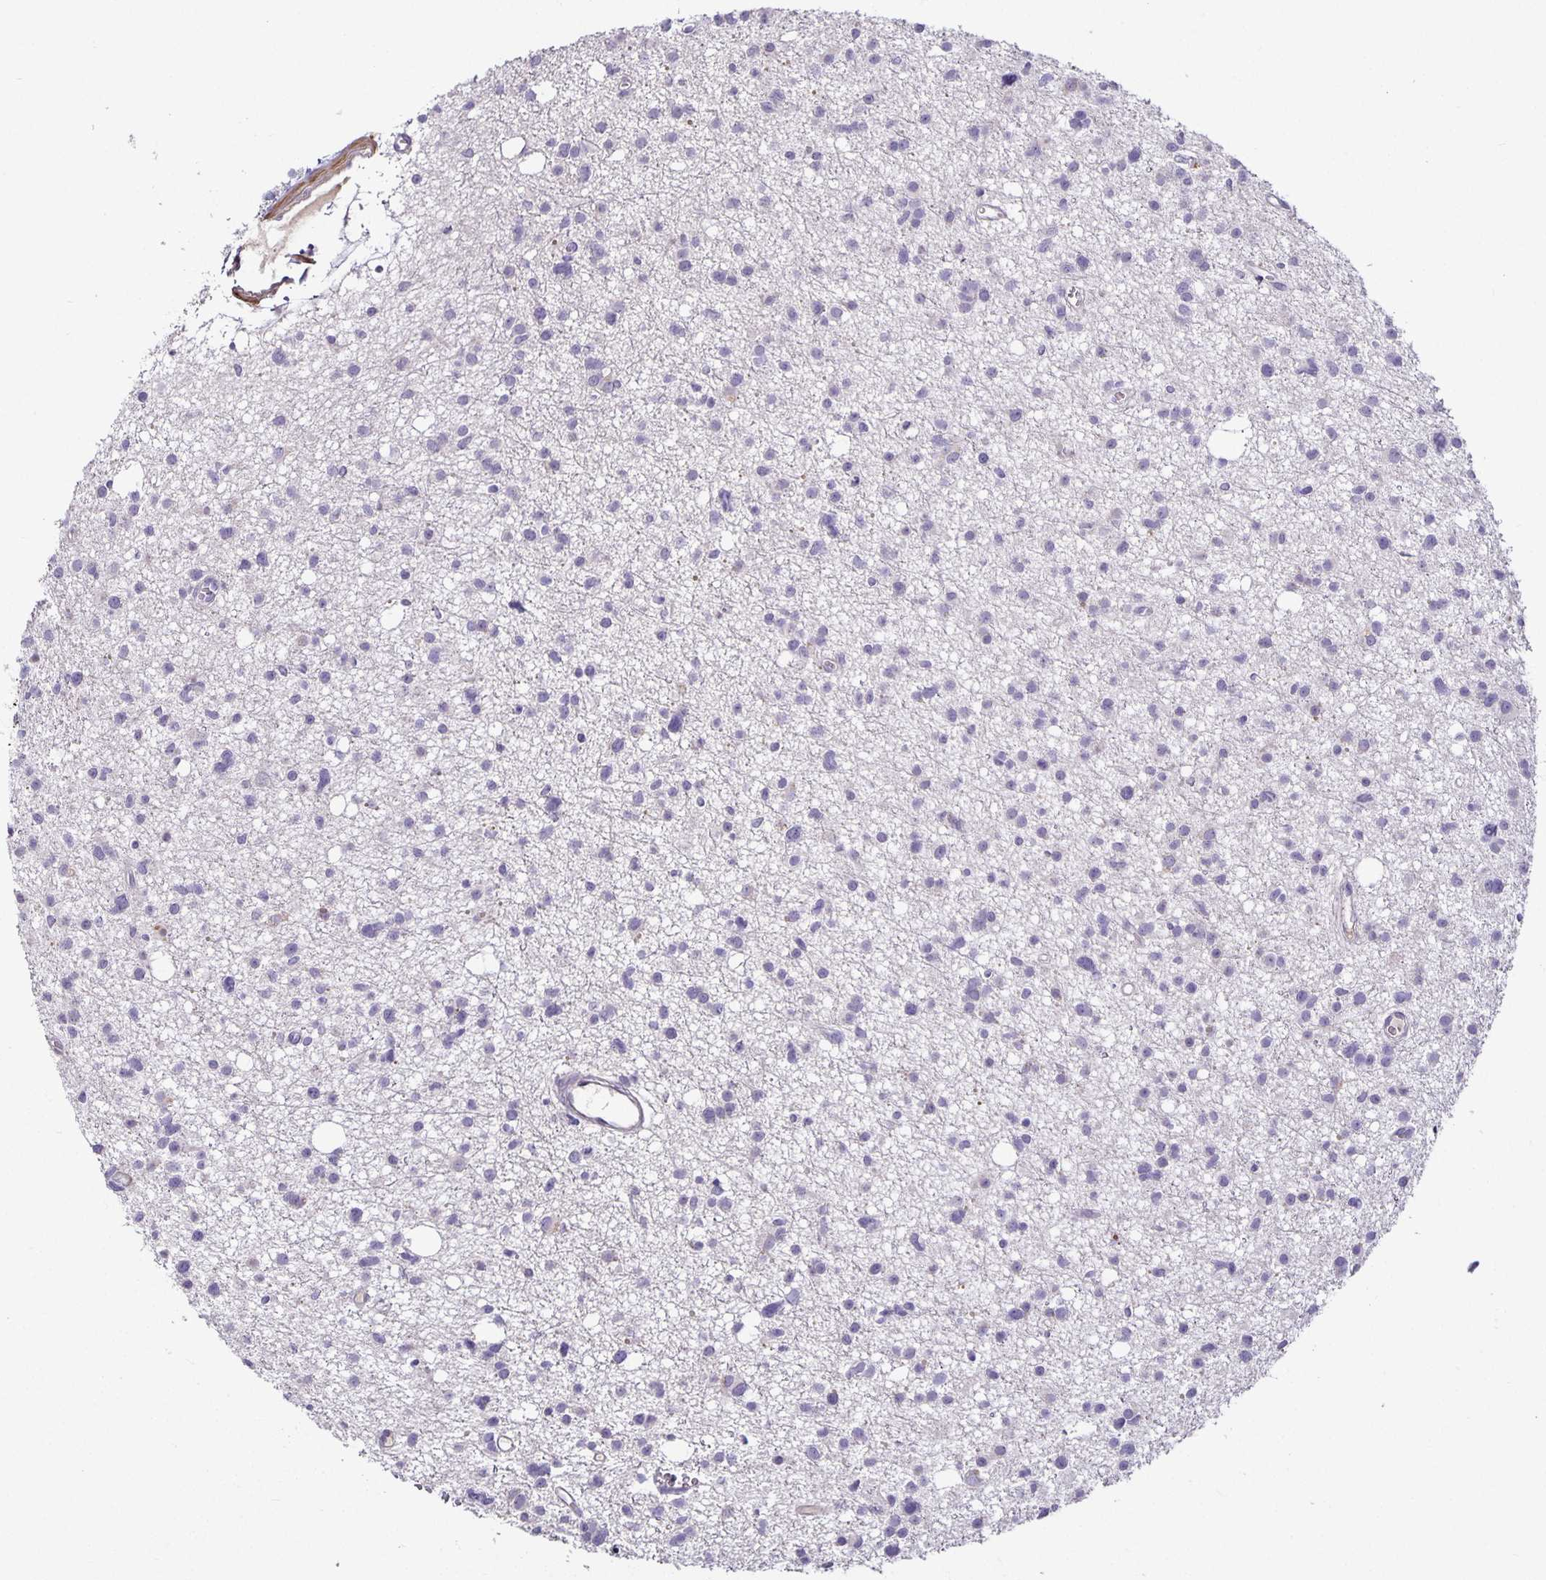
{"staining": {"intensity": "negative", "quantity": "none", "location": "none"}, "tissue": "glioma", "cell_type": "Tumor cells", "image_type": "cancer", "snomed": [{"axis": "morphology", "description": "Glioma, malignant, High grade"}, {"axis": "topography", "description": "Brain"}], "caption": "The image reveals no staining of tumor cells in malignant glioma (high-grade).", "gene": "CA12", "patient": {"sex": "male", "age": 23}}